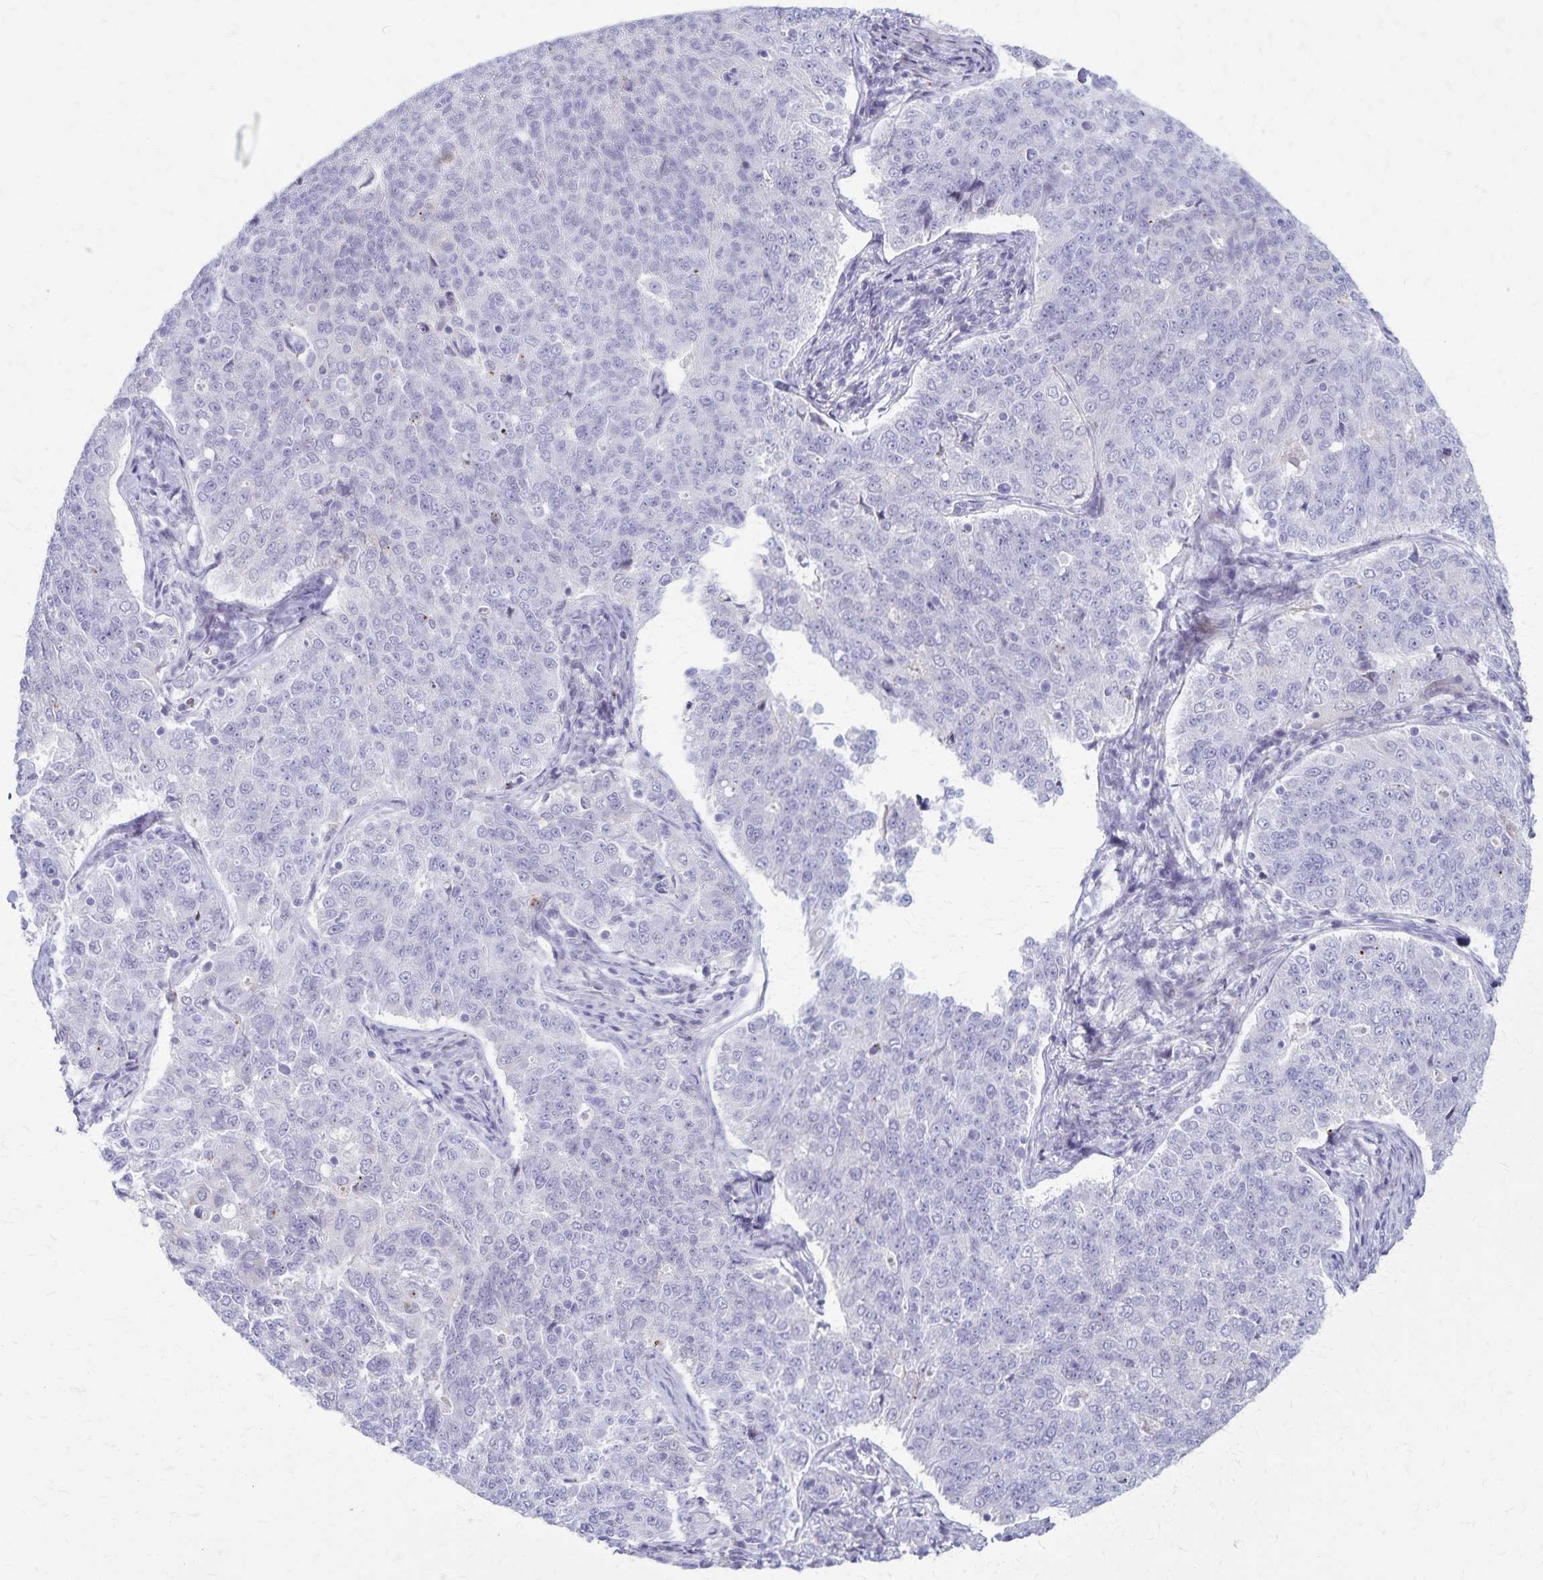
{"staining": {"intensity": "negative", "quantity": "none", "location": "none"}, "tissue": "endometrial cancer", "cell_type": "Tumor cells", "image_type": "cancer", "snomed": [{"axis": "morphology", "description": "Adenocarcinoma, NOS"}, {"axis": "topography", "description": "Endometrium"}], "caption": "An immunohistochemistry photomicrograph of endometrial cancer (adenocarcinoma) is shown. There is no staining in tumor cells of endometrial cancer (adenocarcinoma). (DAB immunohistochemistry visualized using brightfield microscopy, high magnification).", "gene": "TMEM60", "patient": {"sex": "female", "age": 43}}